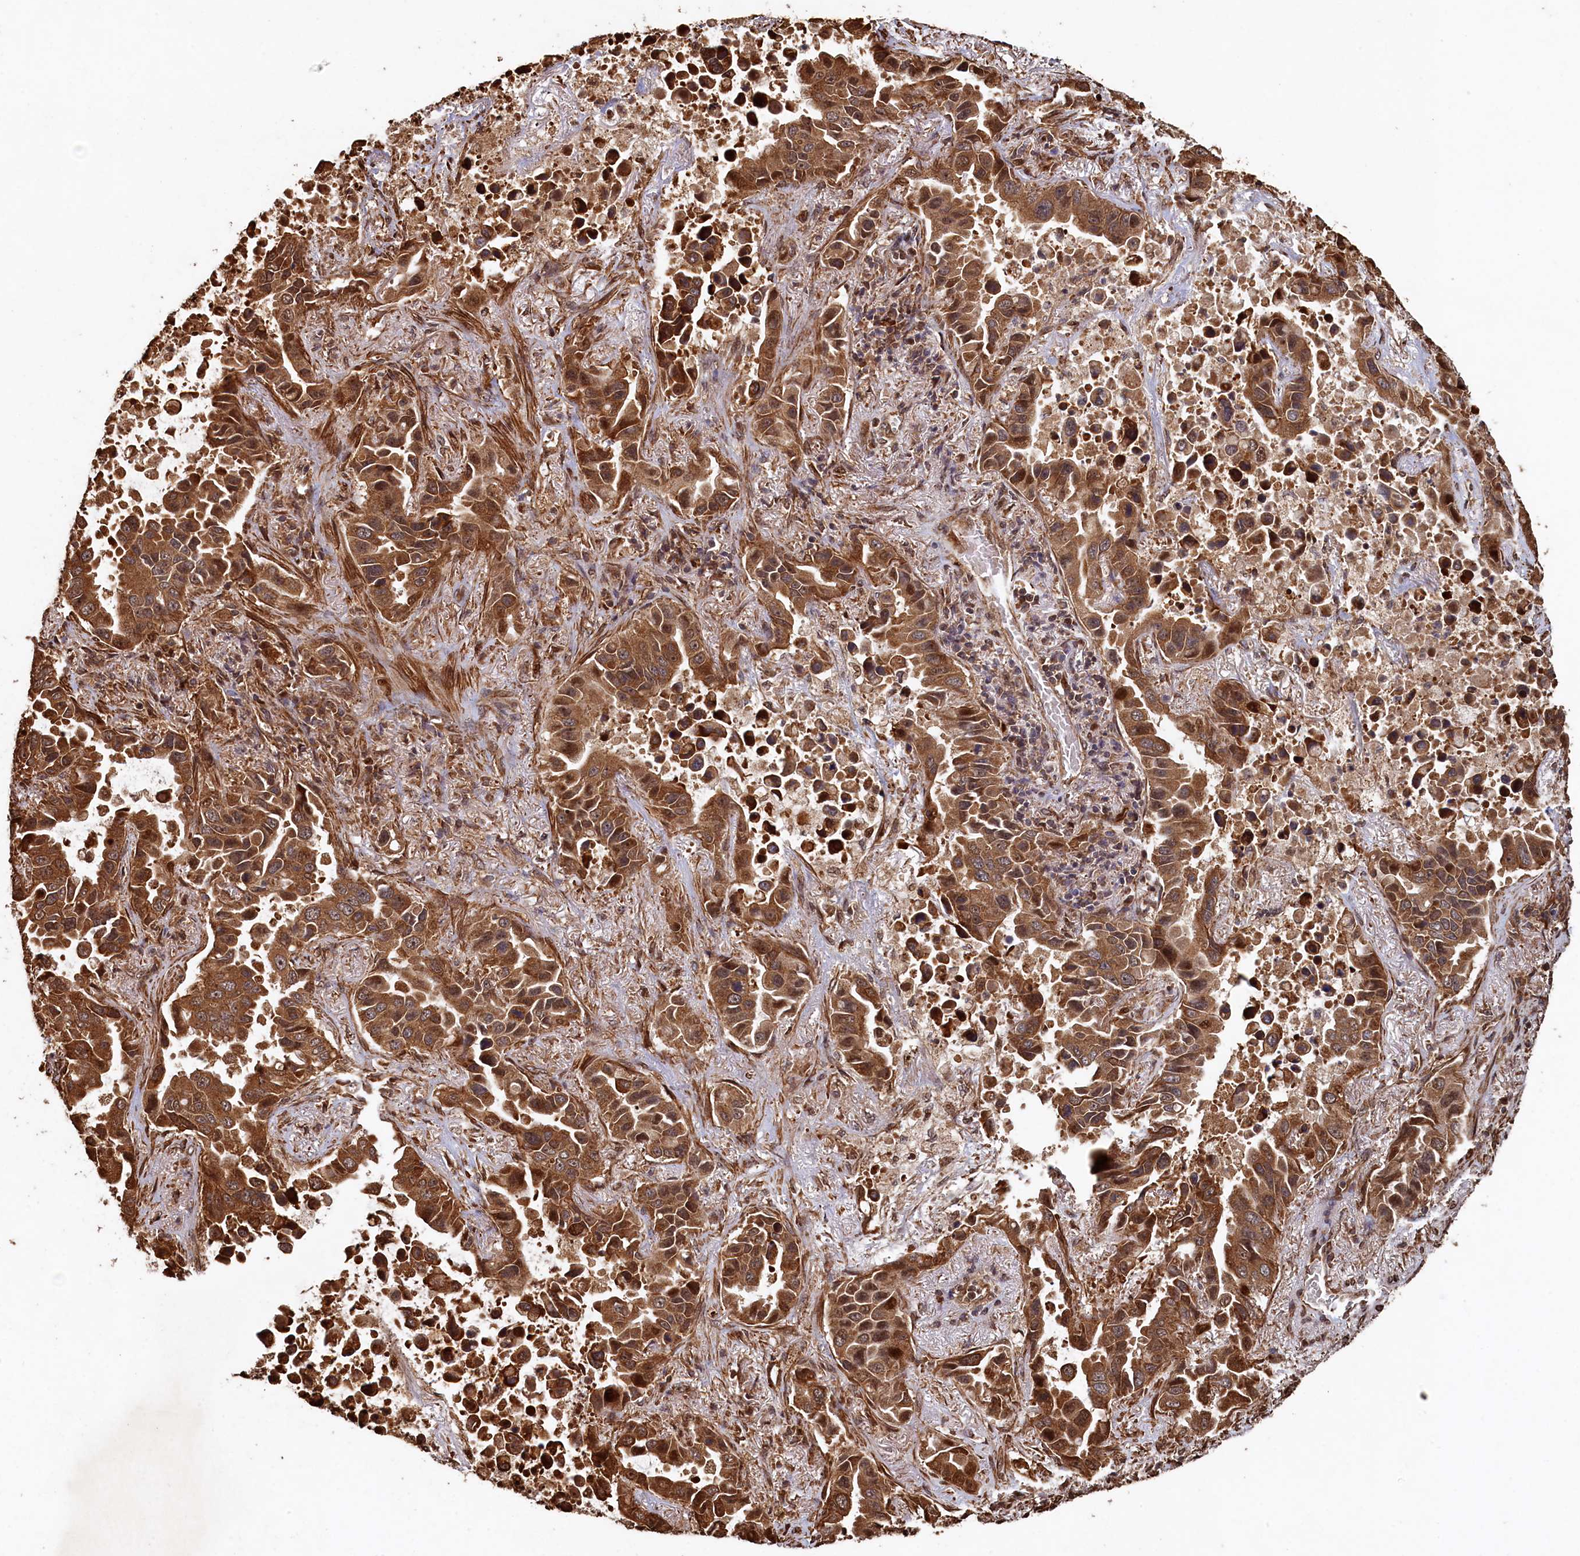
{"staining": {"intensity": "moderate", "quantity": ">75%", "location": "cytoplasmic/membranous"}, "tissue": "lung cancer", "cell_type": "Tumor cells", "image_type": "cancer", "snomed": [{"axis": "morphology", "description": "Adenocarcinoma, NOS"}, {"axis": "topography", "description": "Lung"}], "caption": "This histopathology image reveals immunohistochemistry (IHC) staining of human lung cancer (adenocarcinoma), with medium moderate cytoplasmic/membranous expression in approximately >75% of tumor cells.", "gene": "PIGN", "patient": {"sex": "male", "age": 64}}